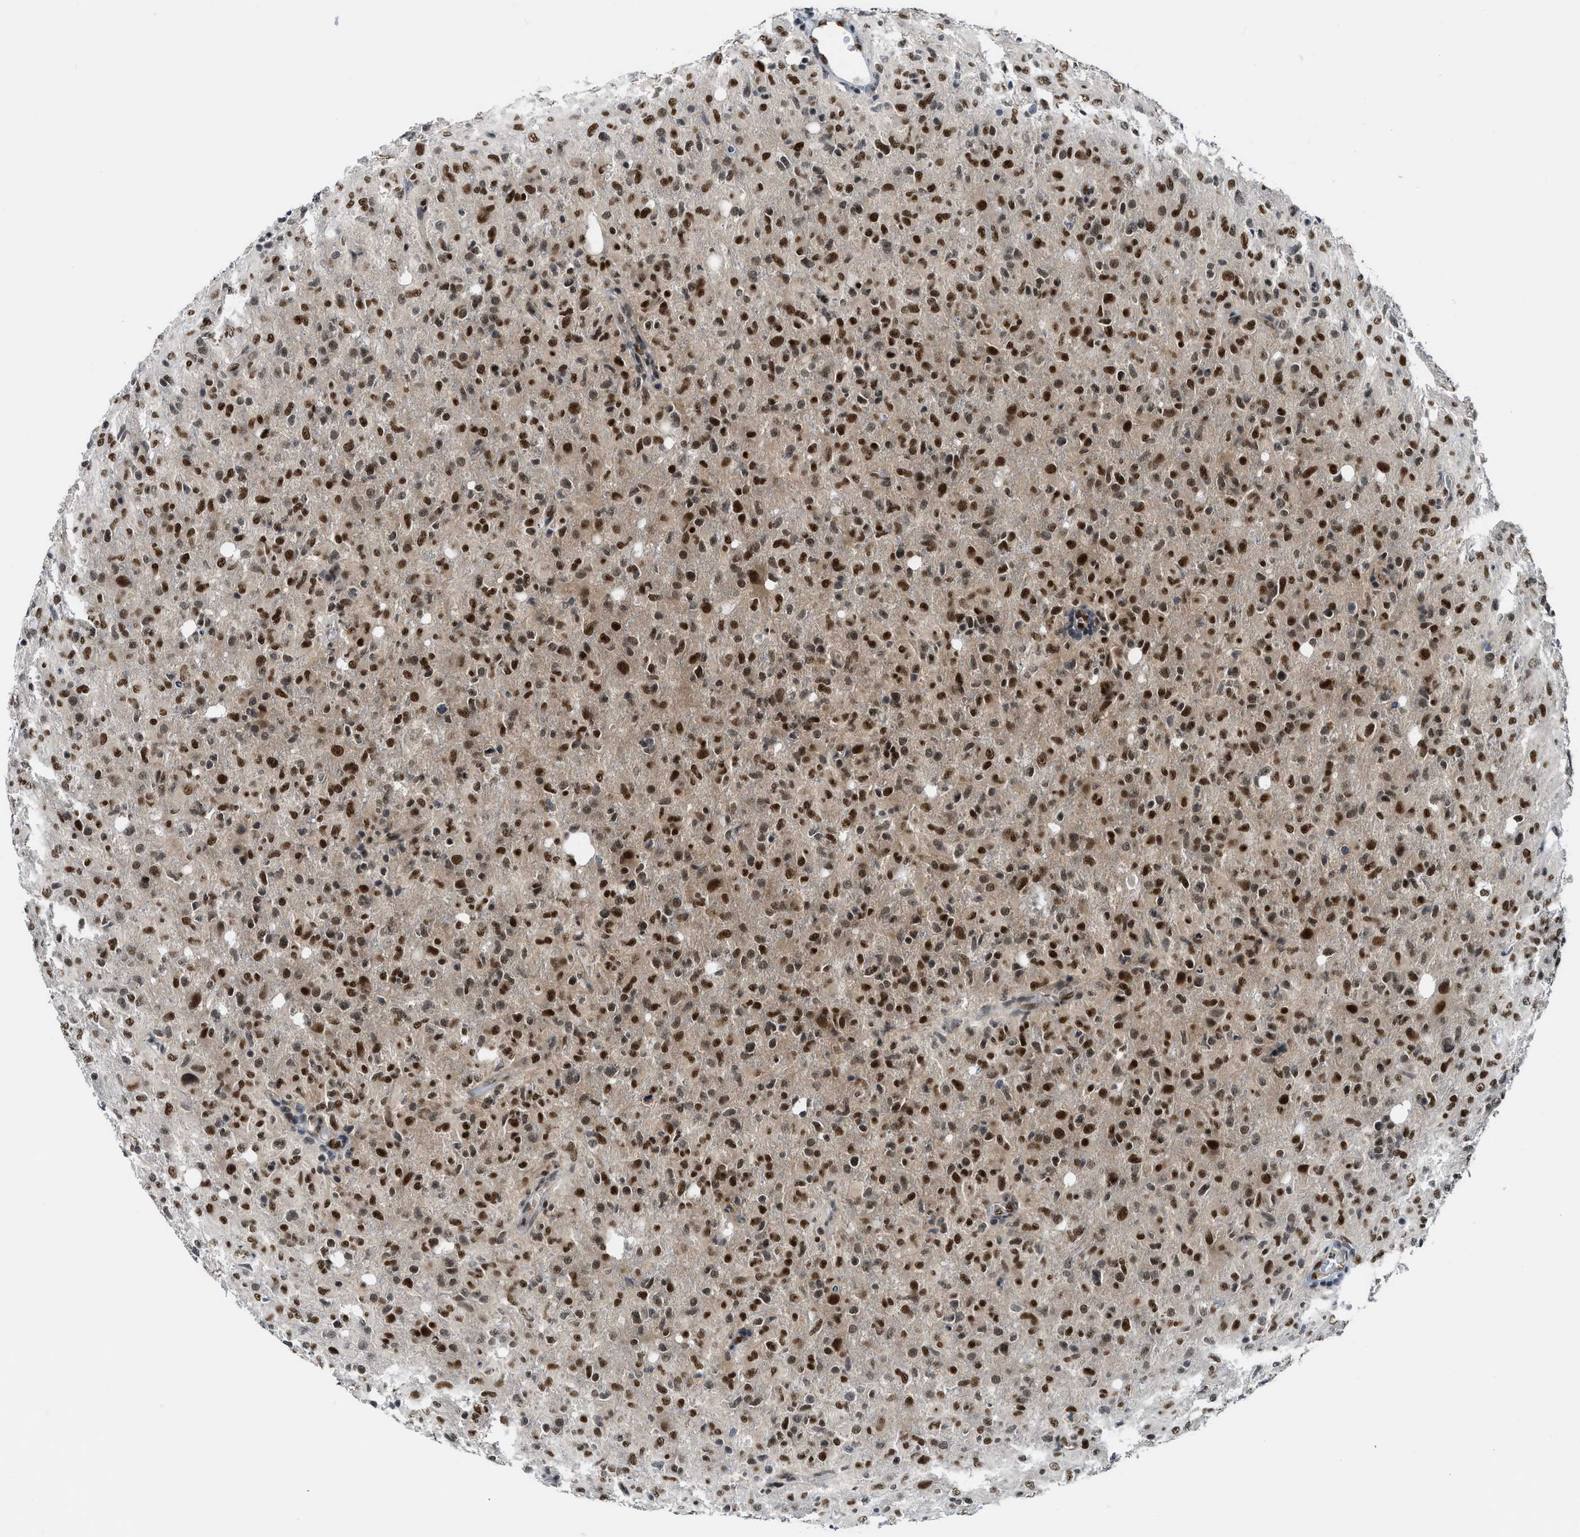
{"staining": {"intensity": "strong", "quantity": ">75%", "location": "nuclear"}, "tissue": "glioma", "cell_type": "Tumor cells", "image_type": "cancer", "snomed": [{"axis": "morphology", "description": "Glioma, malignant, High grade"}, {"axis": "topography", "description": "Brain"}], "caption": "Tumor cells demonstrate high levels of strong nuclear expression in approximately >75% of cells in glioma.", "gene": "NCOA1", "patient": {"sex": "female", "age": 57}}